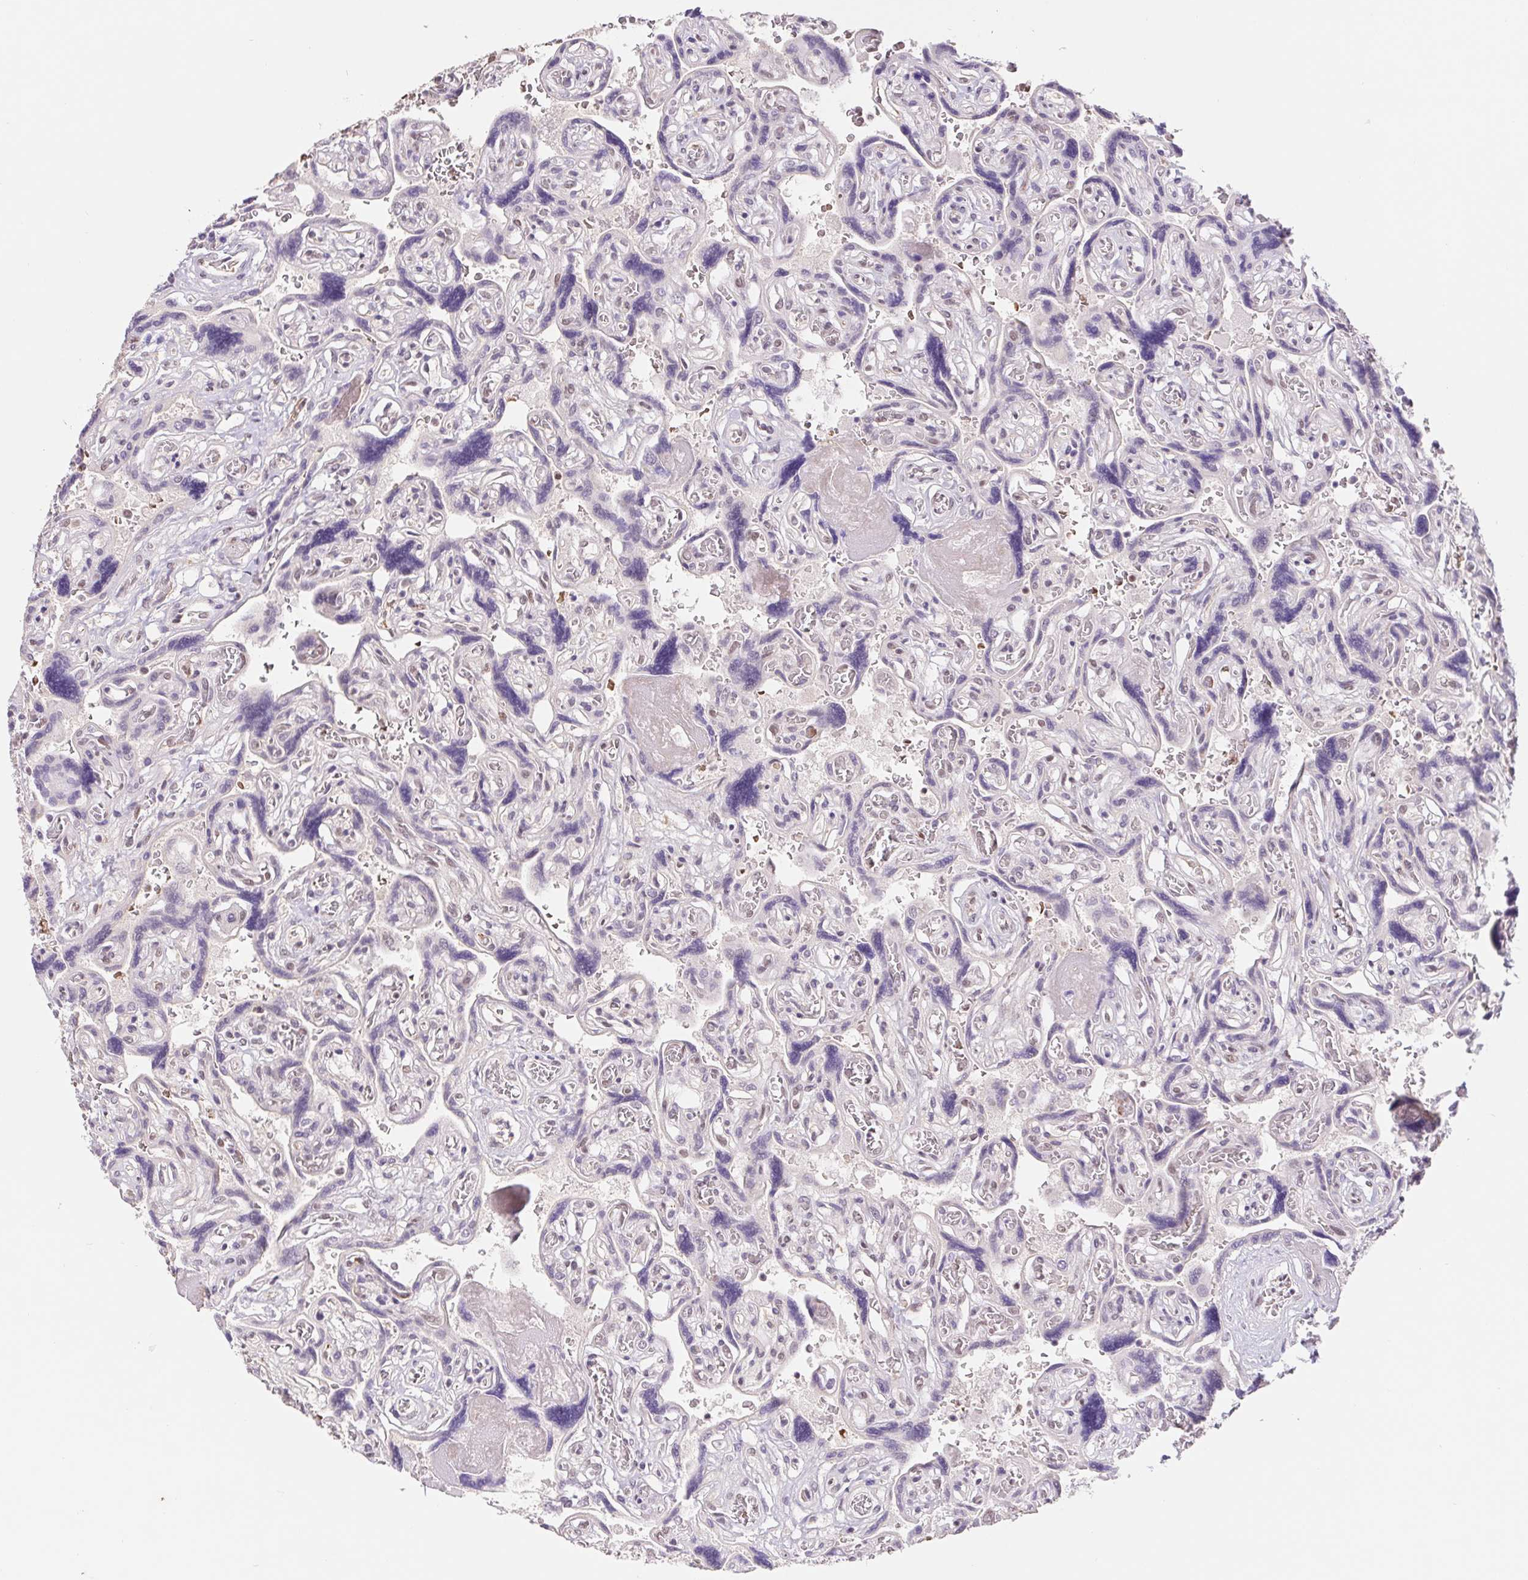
{"staining": {"intensity": "weak", "quantity": "<25%", "location": "nuclear"}, "tissue": "placenta", "cell_type": "Decidual cells", "image_type": "normal", "snomed": [{"axis": "morphology", "description": "Normal tissue, NOS"}, {"axis": "topography", "description": "Placenta"}], "caption": "The histopathology image demonstrates no significant staining in decidual cells of placenta.", "gene": "TRERF1", "patient": {"sex": "female", "age": 32}}